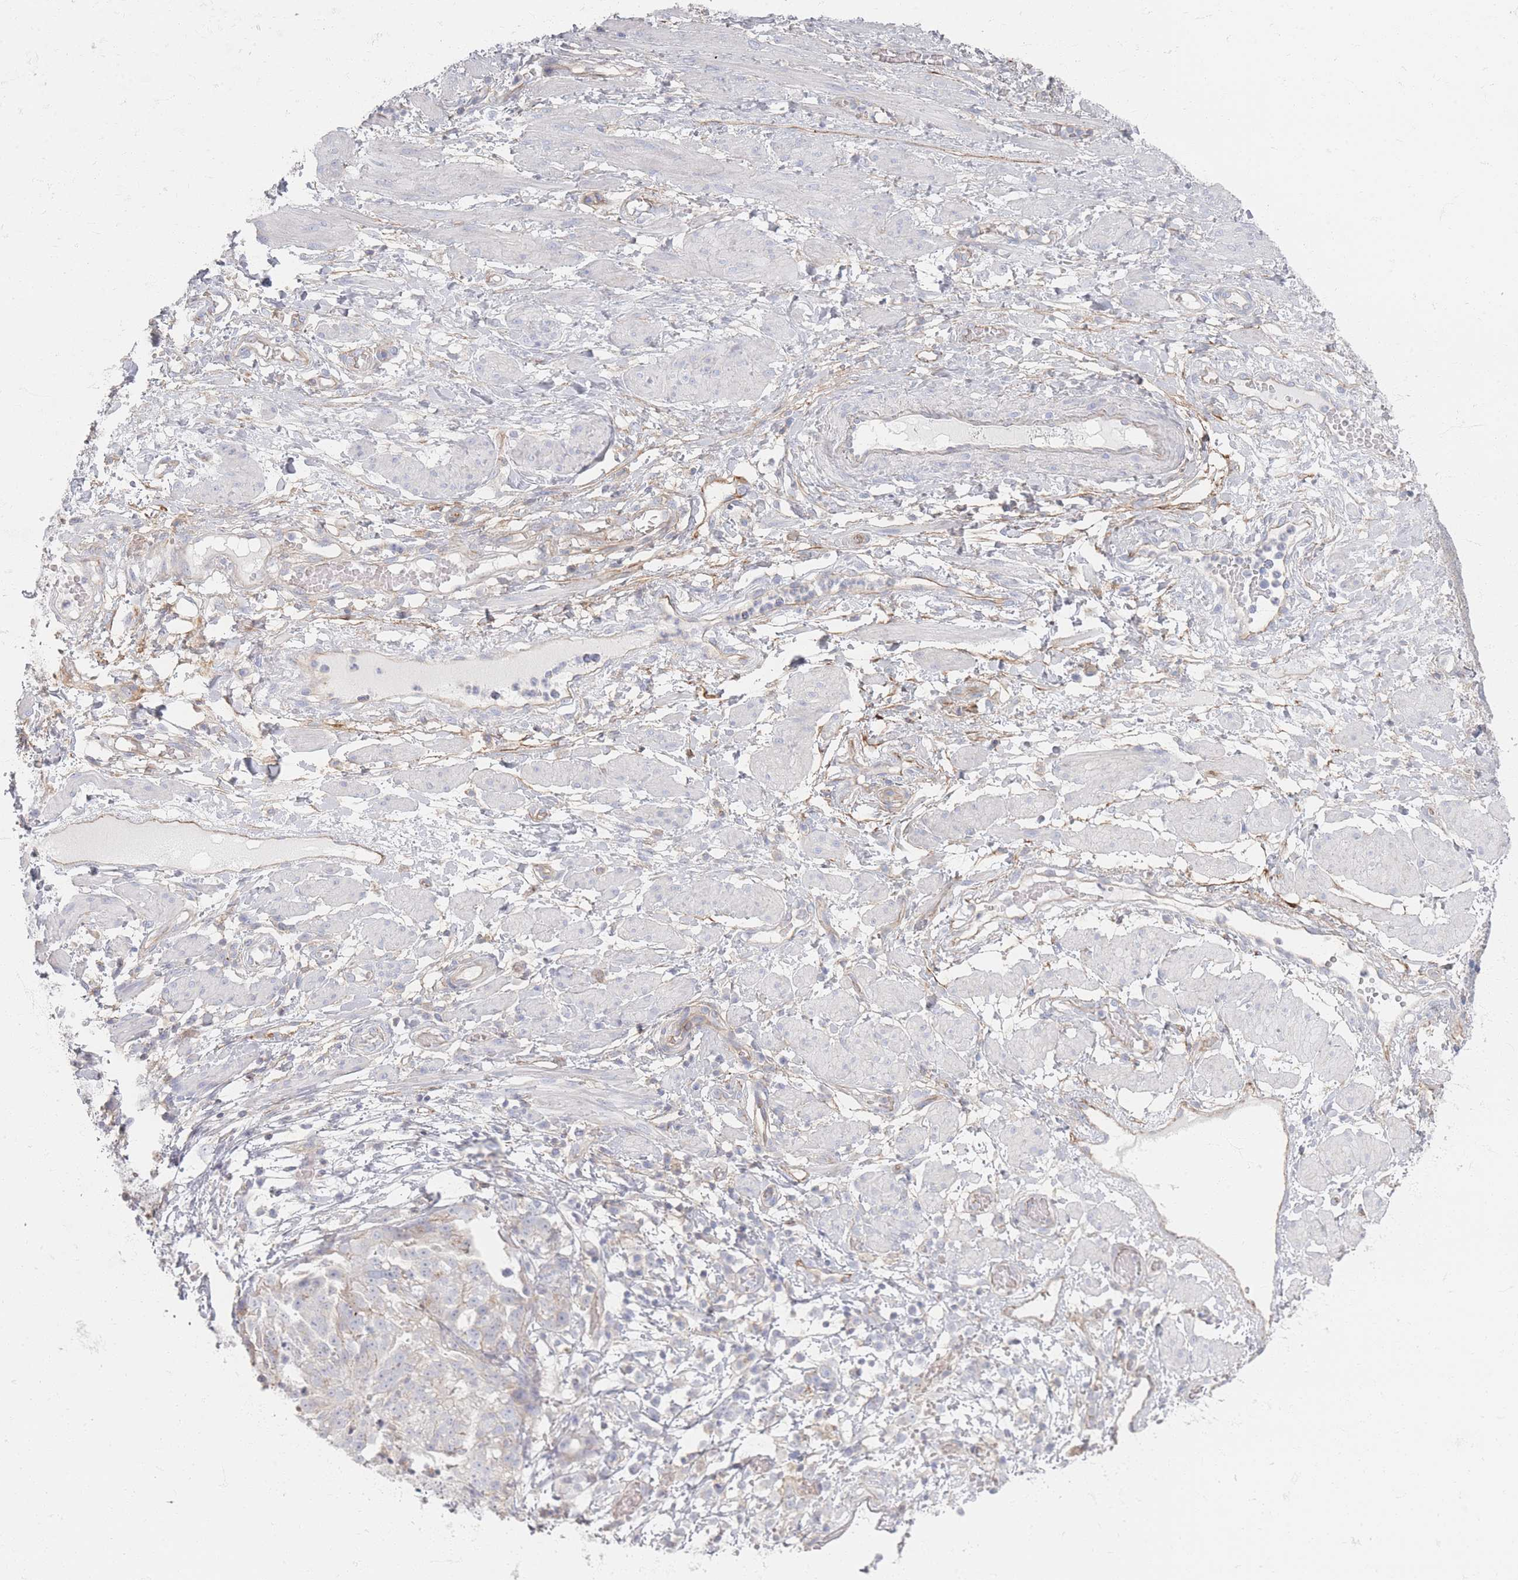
{"staining": {"intensity": "weak", "quantity": "<25%", "location": "cytoplasmic/membranous"}, "tissue": "ovarian cancer", "cell_type": "Tumor cells", "image_type": "cancer", "snomed": [{"axis": "morphology", "description": "Cystadenocarcinoma, serous, NOS"}, {"axis": "topography", "description": "Ovary"}], "caption": "DAB immunohistochemical staining of ovarian cancer (serous cystadenocarcinoma) reveals no significant expression in tumor cells.", "gene": "GNB1", "patient": {"sex": "female", "age": 58}}